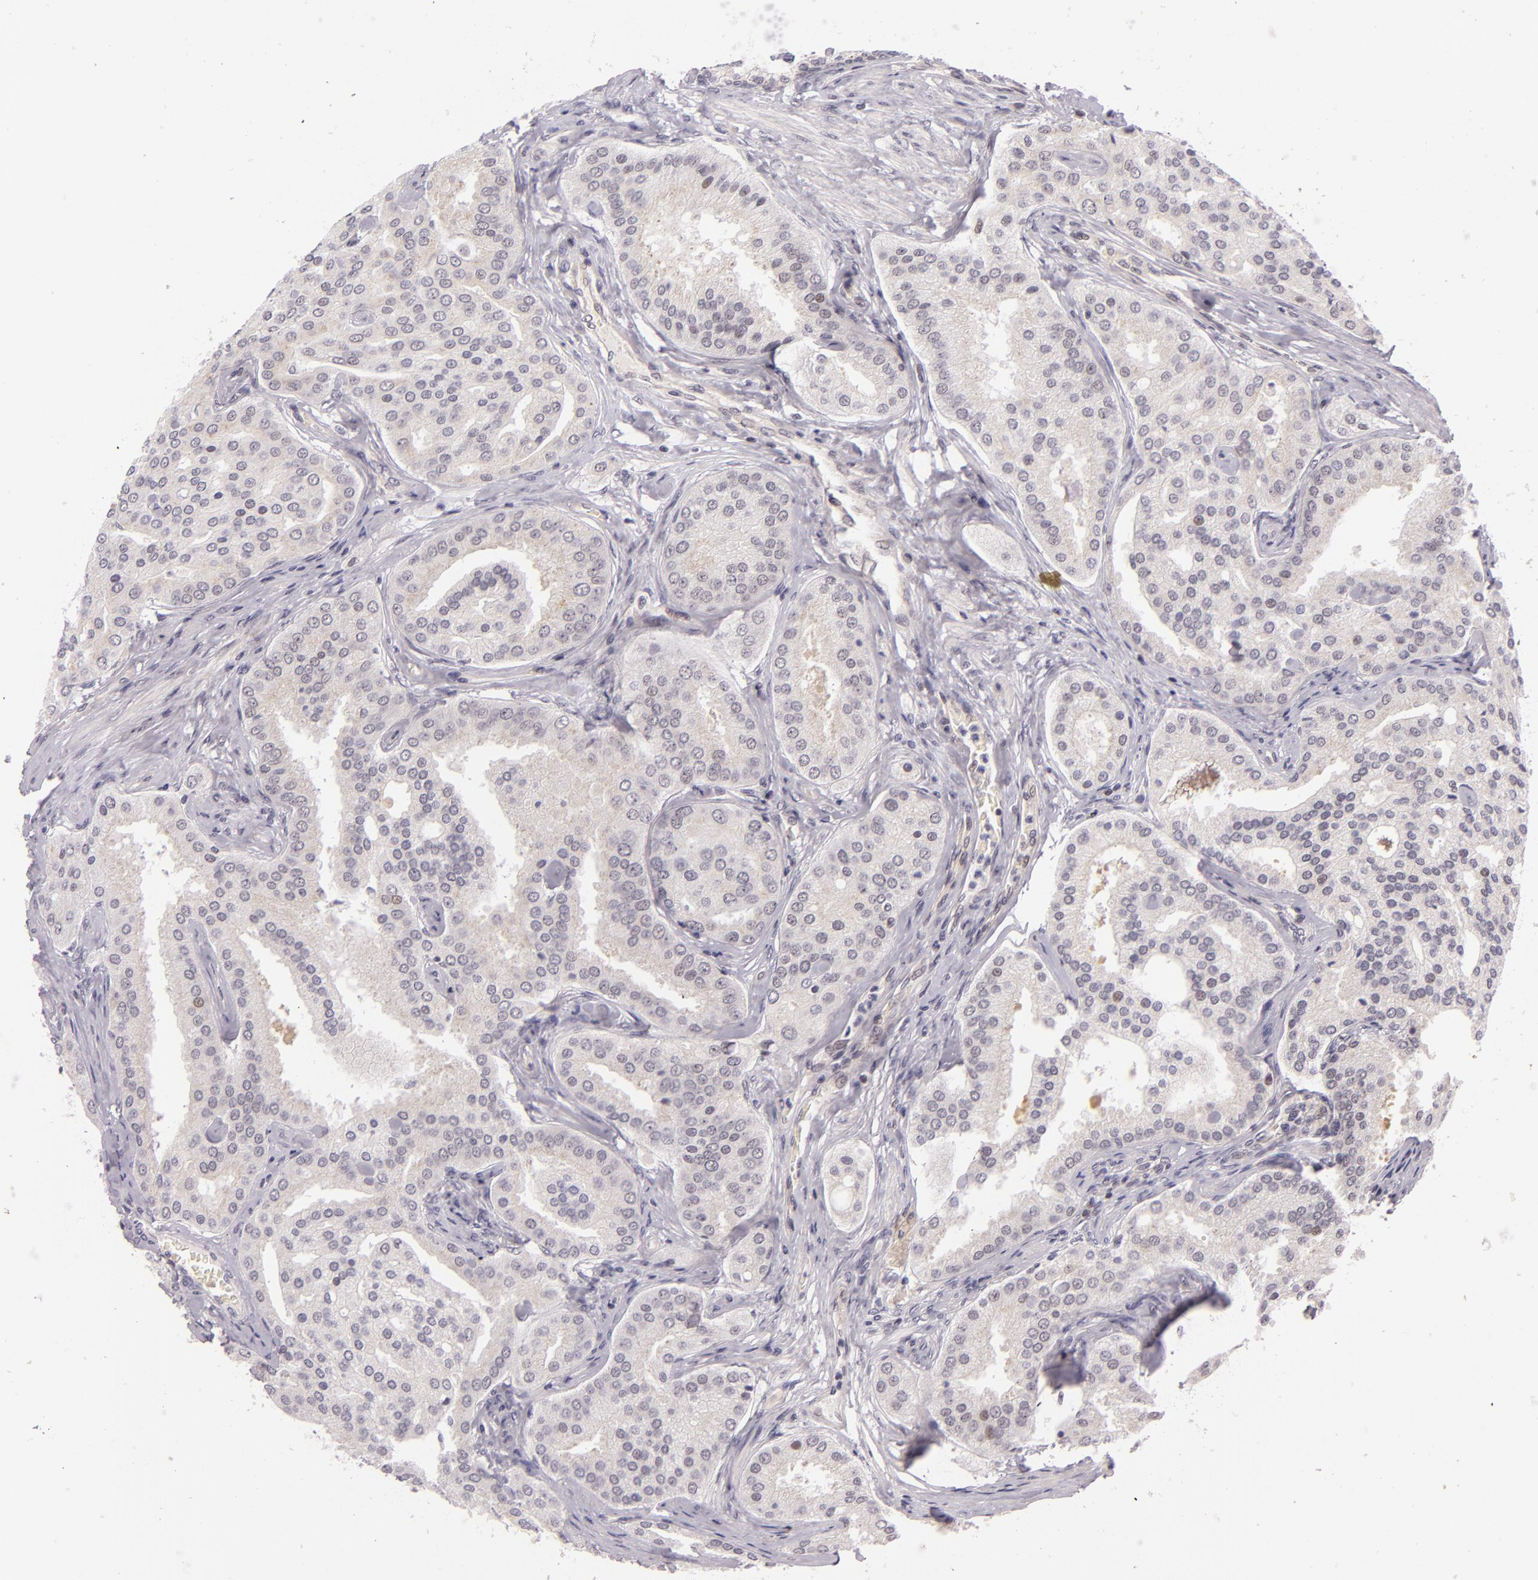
{"staining": {"intensity": "negative", "quantity": "none", "location": "none"}, "tissue": "prostate cancer", "cell_type": "Tumor cells", "image_type": "cancer", "snomed": [{"axis": "morphology", "description": "Adenocarcinoma, High grade"}, {"axis": "topography", "description": "Prostate"}], "caption": "Tumor cells are negative for brown protein staining in prostate adenocarcinoma (high-grade).", "gene": "BCL3", "patient": {"sex": "male", "age": 64}}